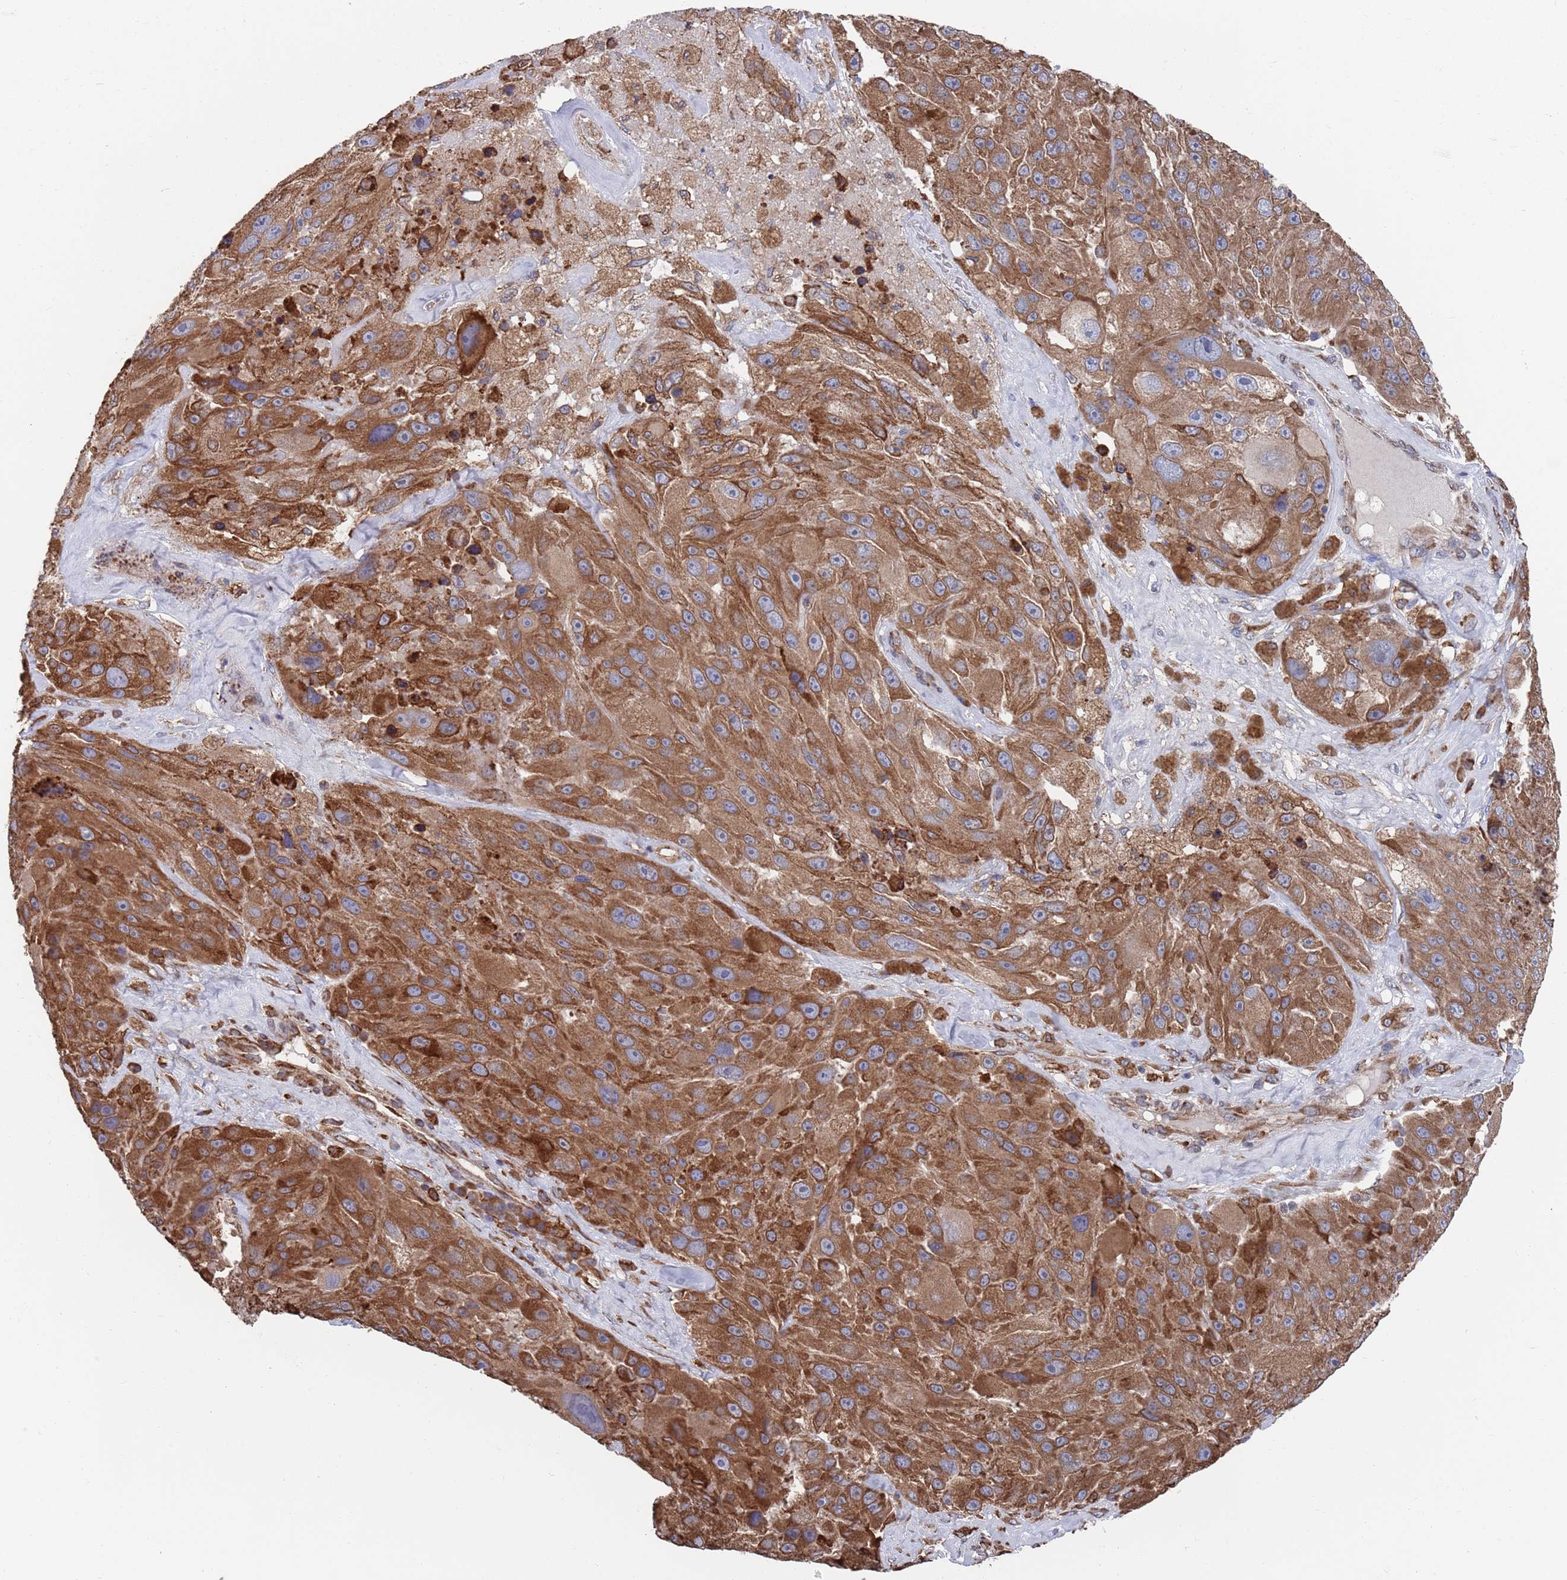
{"staining": {"intensity": "moderate", "quantity": ">75%", "location": "cytoplasmic/membranous"}, "tissue": "melanoma", "cell_type": "Tumor cells", "image_type": "cancer", "snomed": [{"axis": "morphology", "description": "Malignant melanoma, Metastatic site"}, {"axis": "topography", "description": "Lymph node"}], "caption": "Tumor cells exhibit moderate cytoplasmic/membranous staining in about >75% of cells in melanoma.", "gene": "GID8", "patient": {"sex": "male", "age": 62}}